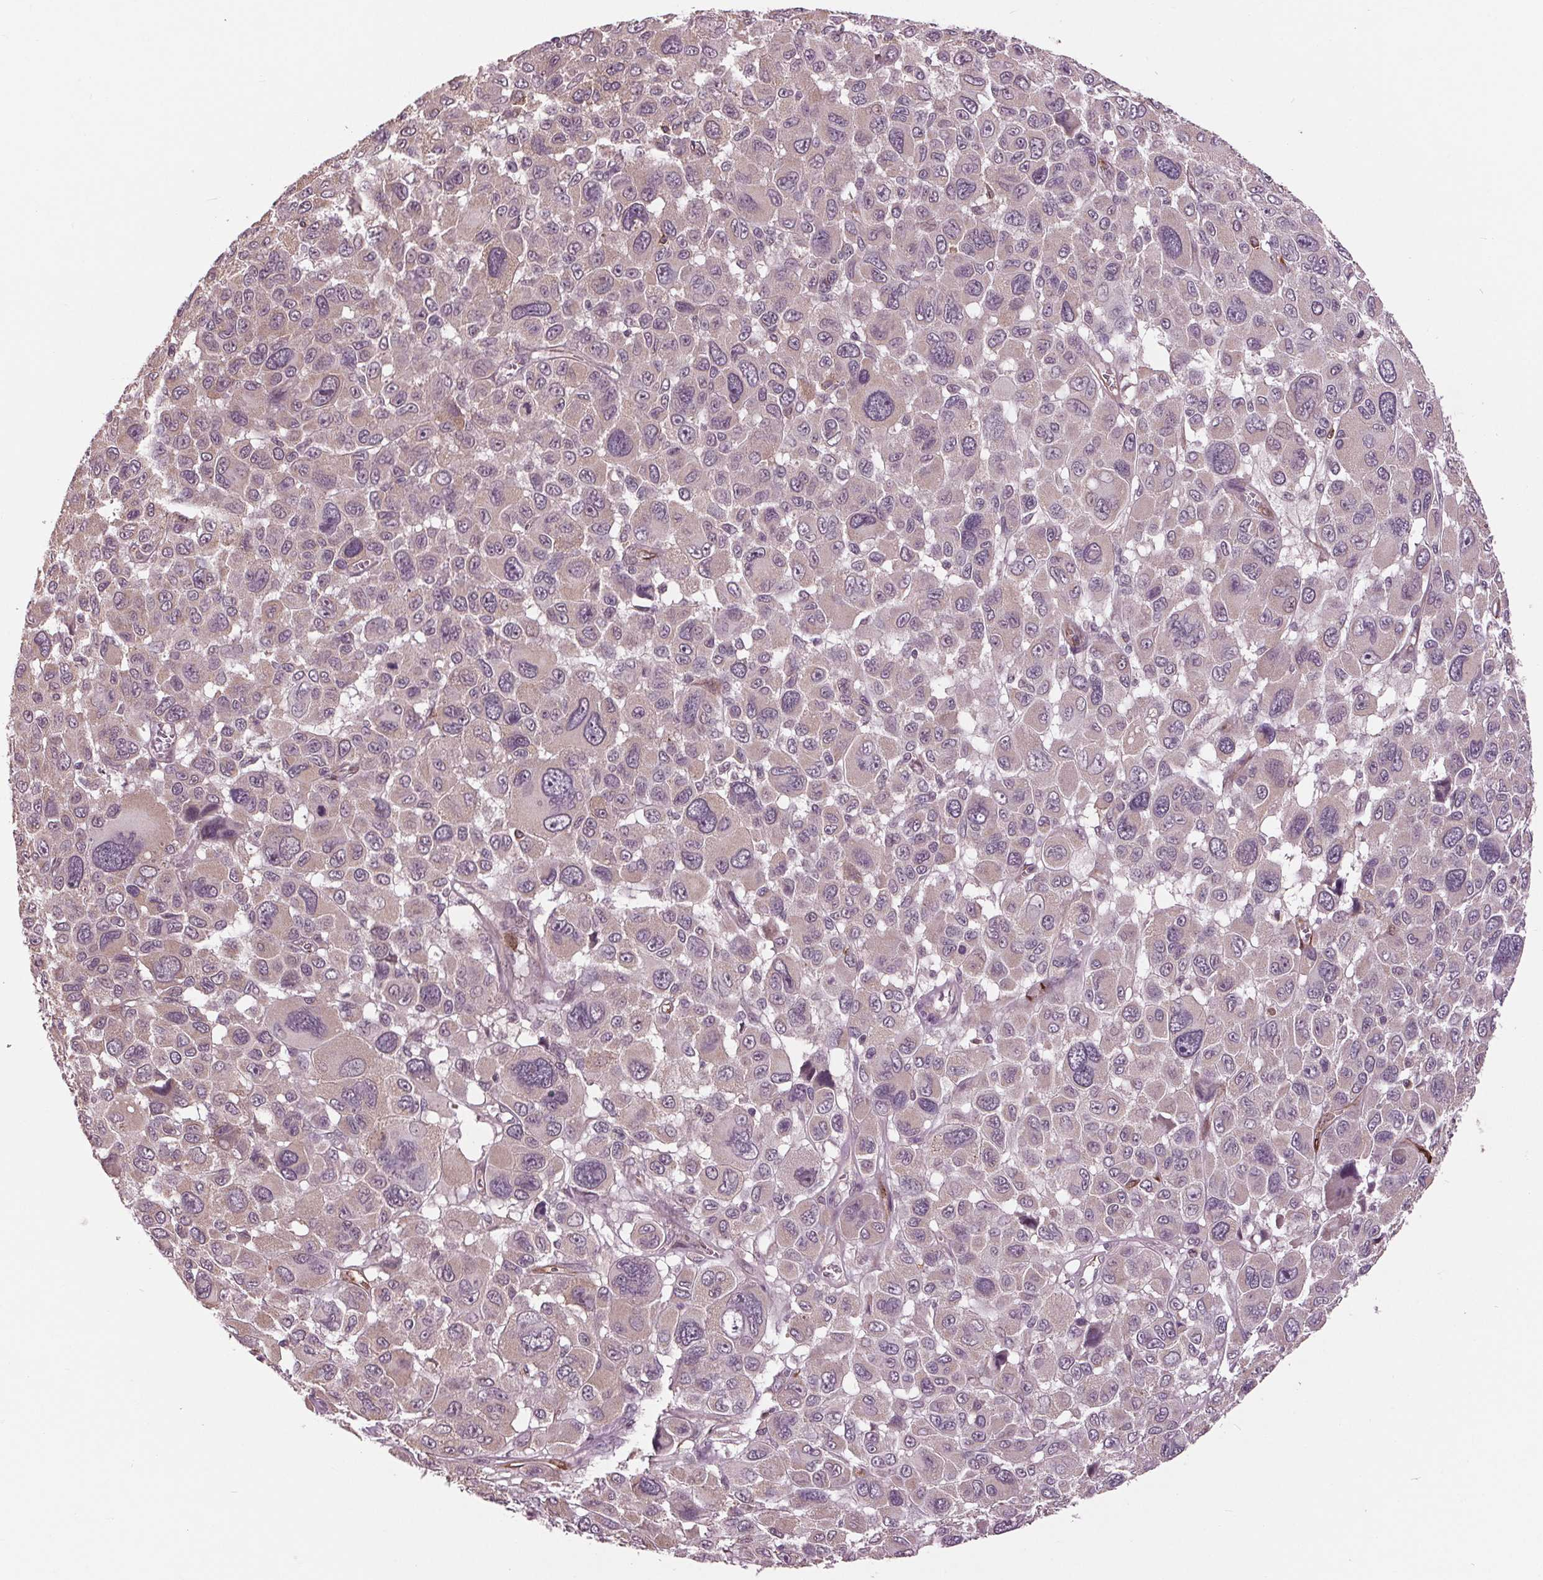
{"staining": {"intensity": "weak", "quantity": "<25%", "location": "cytoplasmic/membranous"}, "tissue": "melanoma", "cell_type": "Tumor cells", "image_type": "cancer", "snomed": [{"axis": "morphology", "description": "Malignant melanoma, NOS"}, {"axis": "topography", "description": "Skin"}], "caption": "This photomicrograph is of malignant melanoma stained with IHC to label a protein in brown with the nuclei are counter-stained blue. There is no expression in tumor cells.", "gene": "MAPK8", "patient": {"sex": "female", "age": 66}}